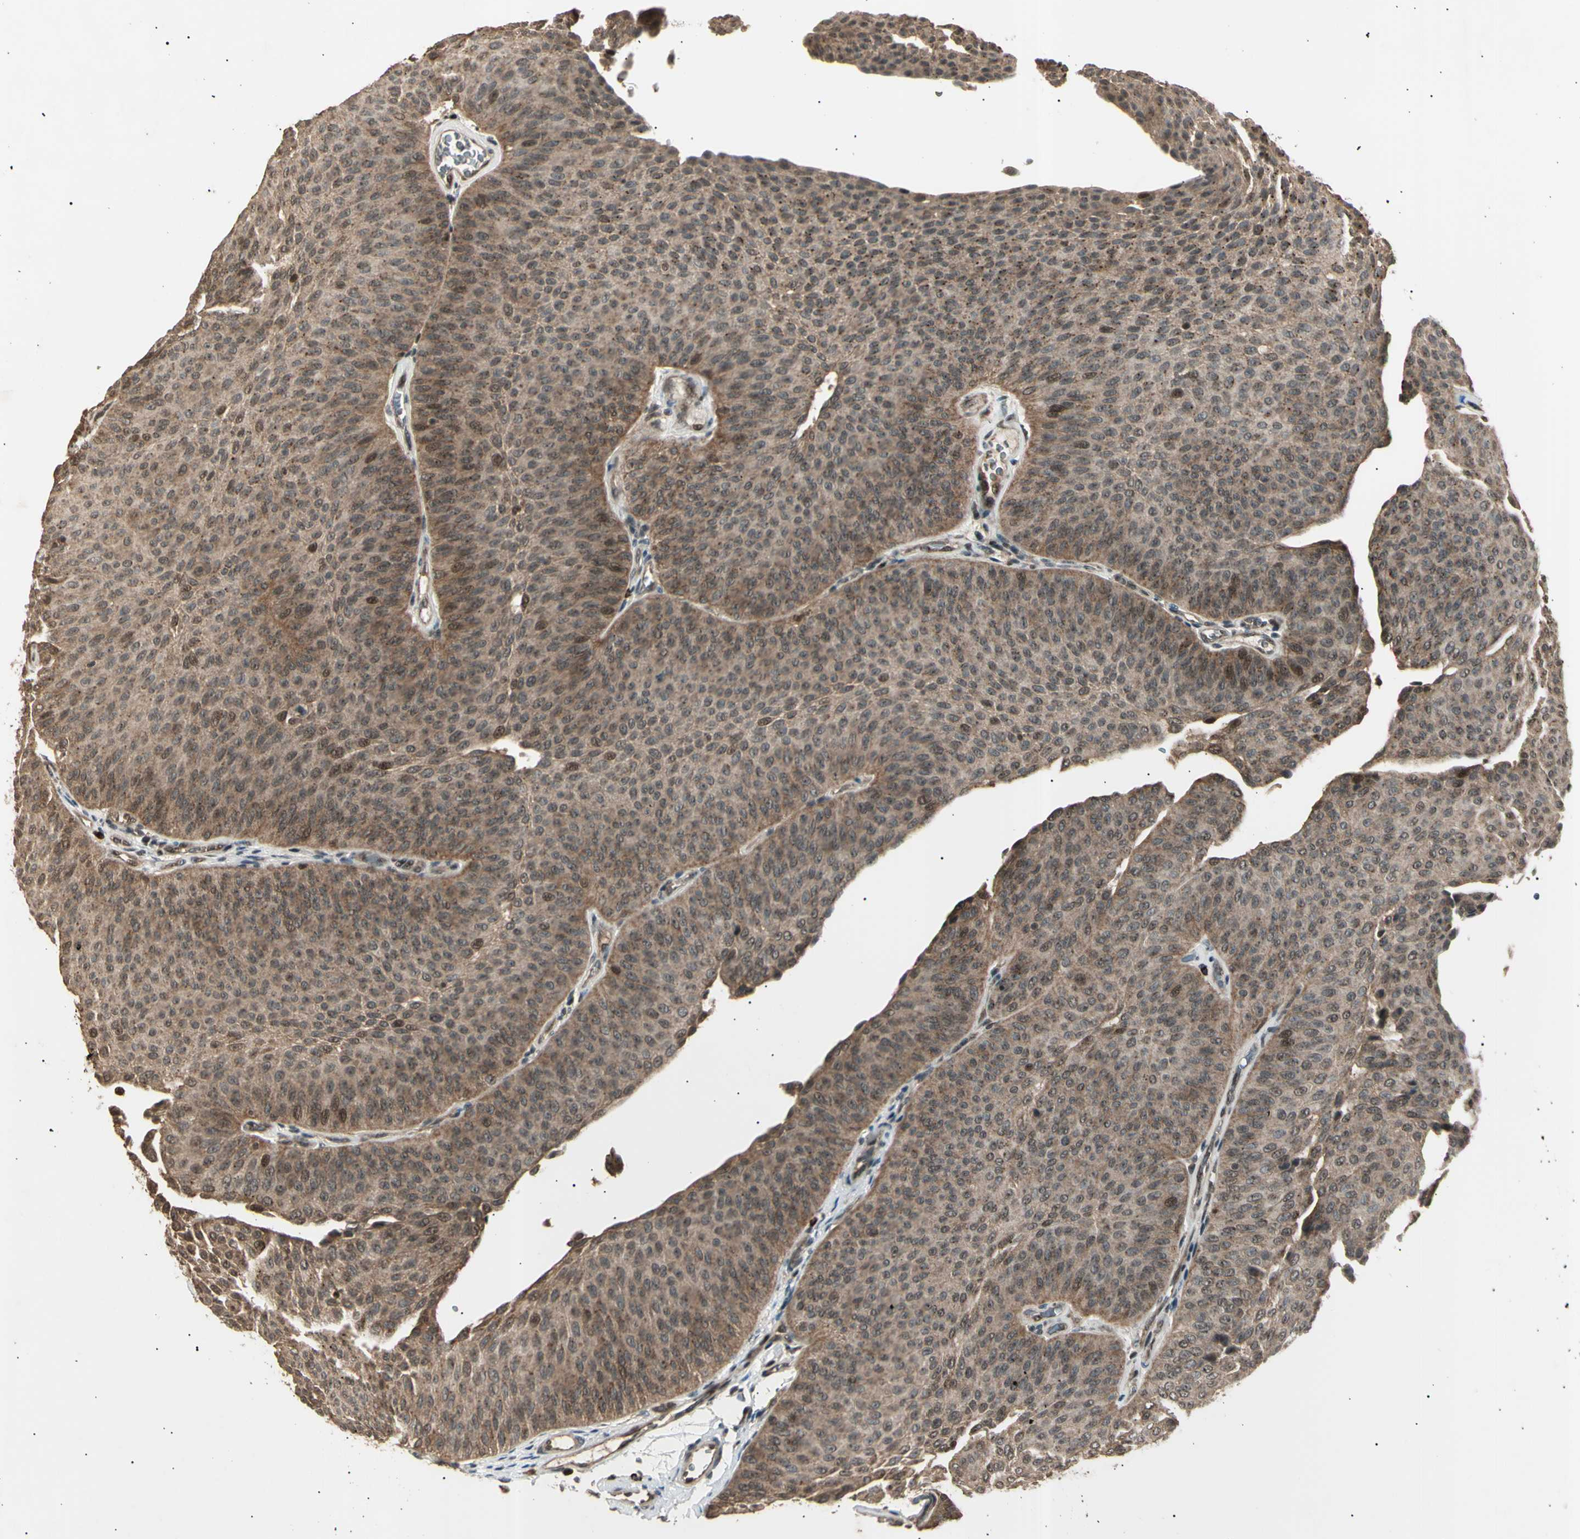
{"staining": {"intensity": "moderate", "quantity": ">75%", "location": "cytoplasmic/membranous,nuclear"}, "tissue": "urothelial cancer", "cell_type": "Tumor cells", "image_type": "cancer", "snomed": [{"axis": "morphology", "description": "Urothelial carcinoma, Low grade"}, {"axis": "topography", "description": "Urinary bladder"}], "caption": "A histopathology image of urothelial cancer stained for a protein demonstrates moderate cytoplasmic/membranous and nuclear brown staining in tumor cells.", "gene": "NUAK2", "patient": {"sex": "female", "age": 60}}